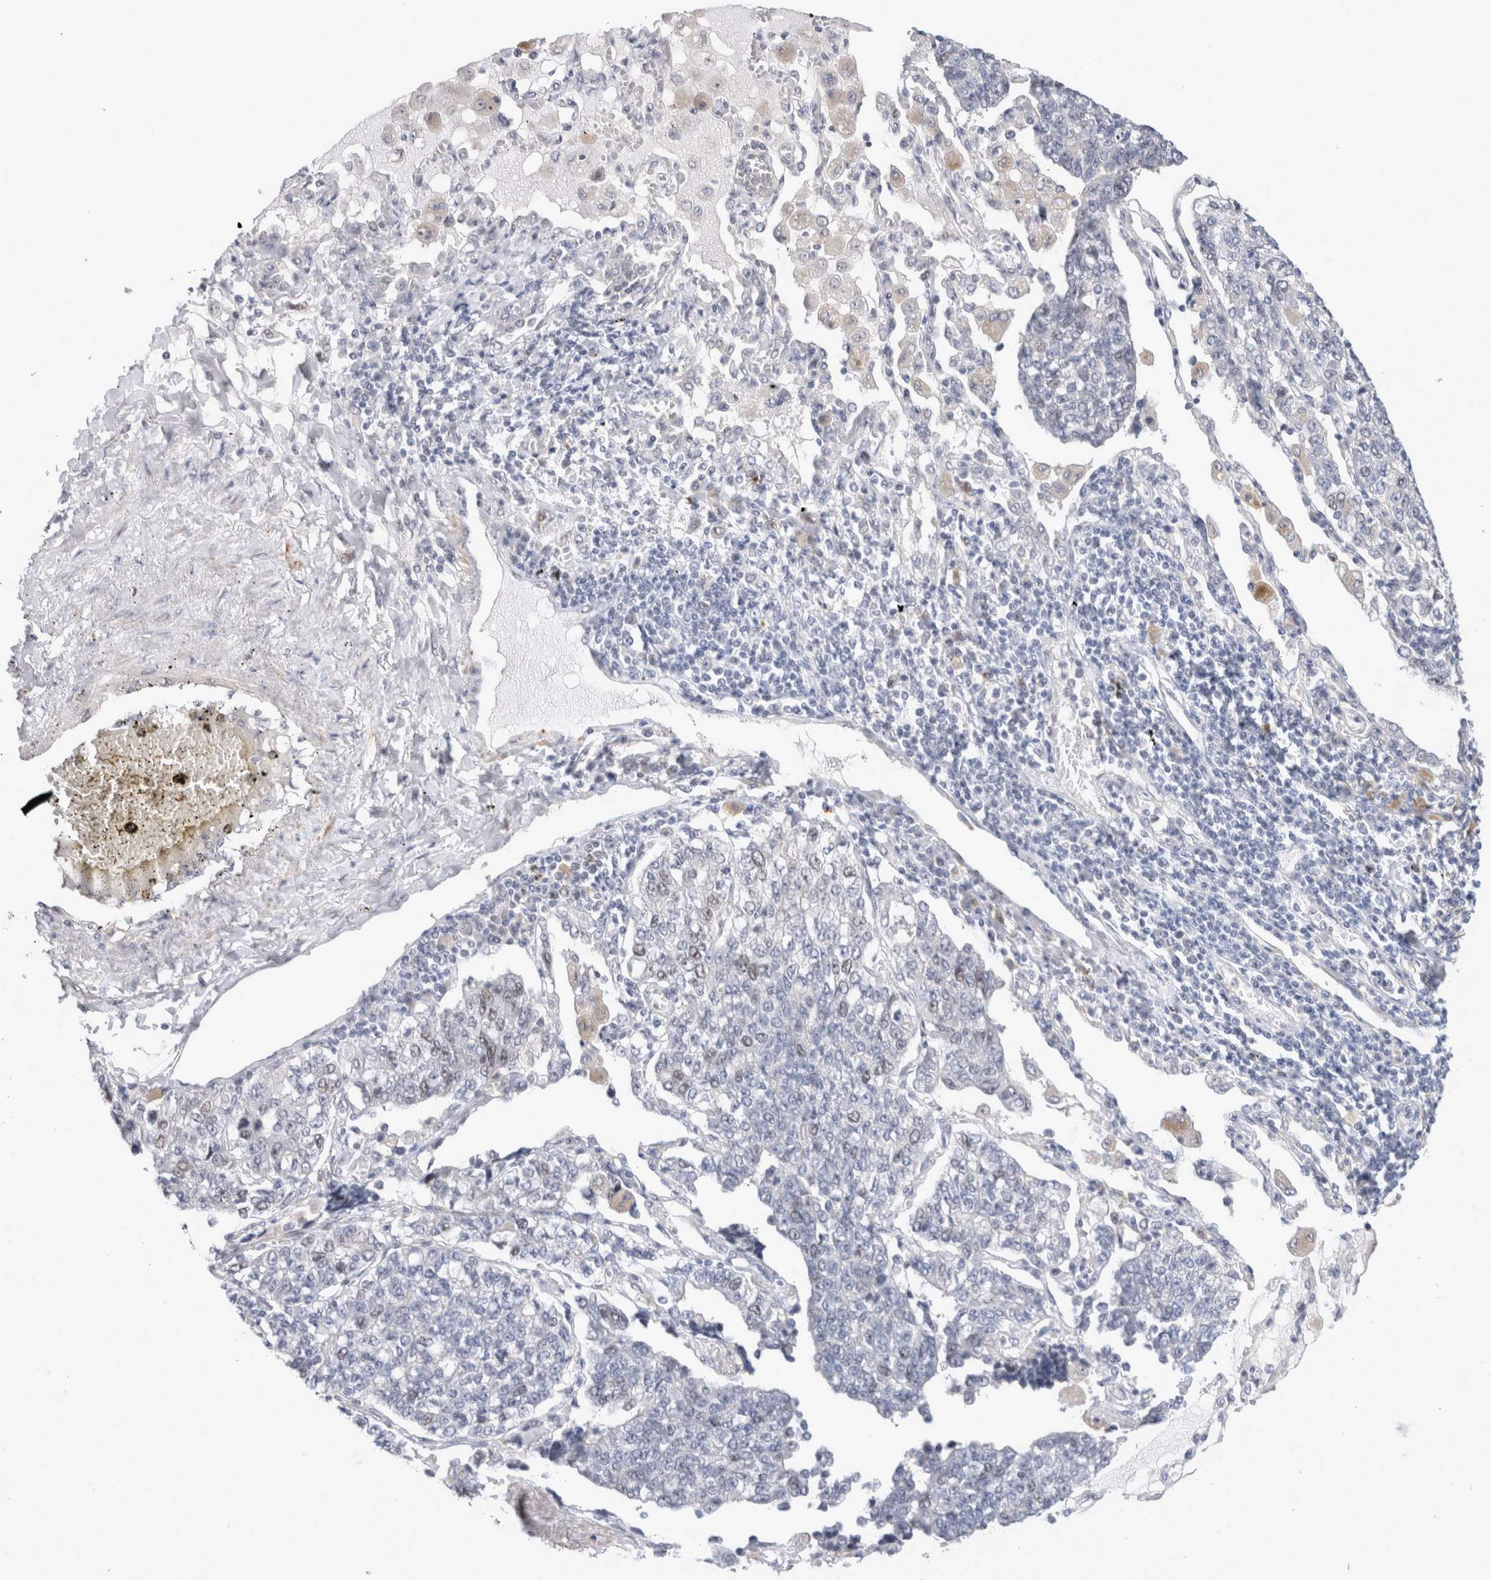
{"staining": {"intensity": "negative", "quantity": "none", "location": "none"}, "tissue": "lung cancer", "cell_type": "Tumor cells", "image_type": "cancer", "snomed": [{"axis": "morphology", "description": "Adenocarcinoma, NOS"}, {"axis": "topography", "description": "Lung"}], "caption": "There is no significant staining in tumor cells of lung cancer (adenocarcinoma).", "gene": "KNL1", "patient": {"sex": "male", "age": 49}}